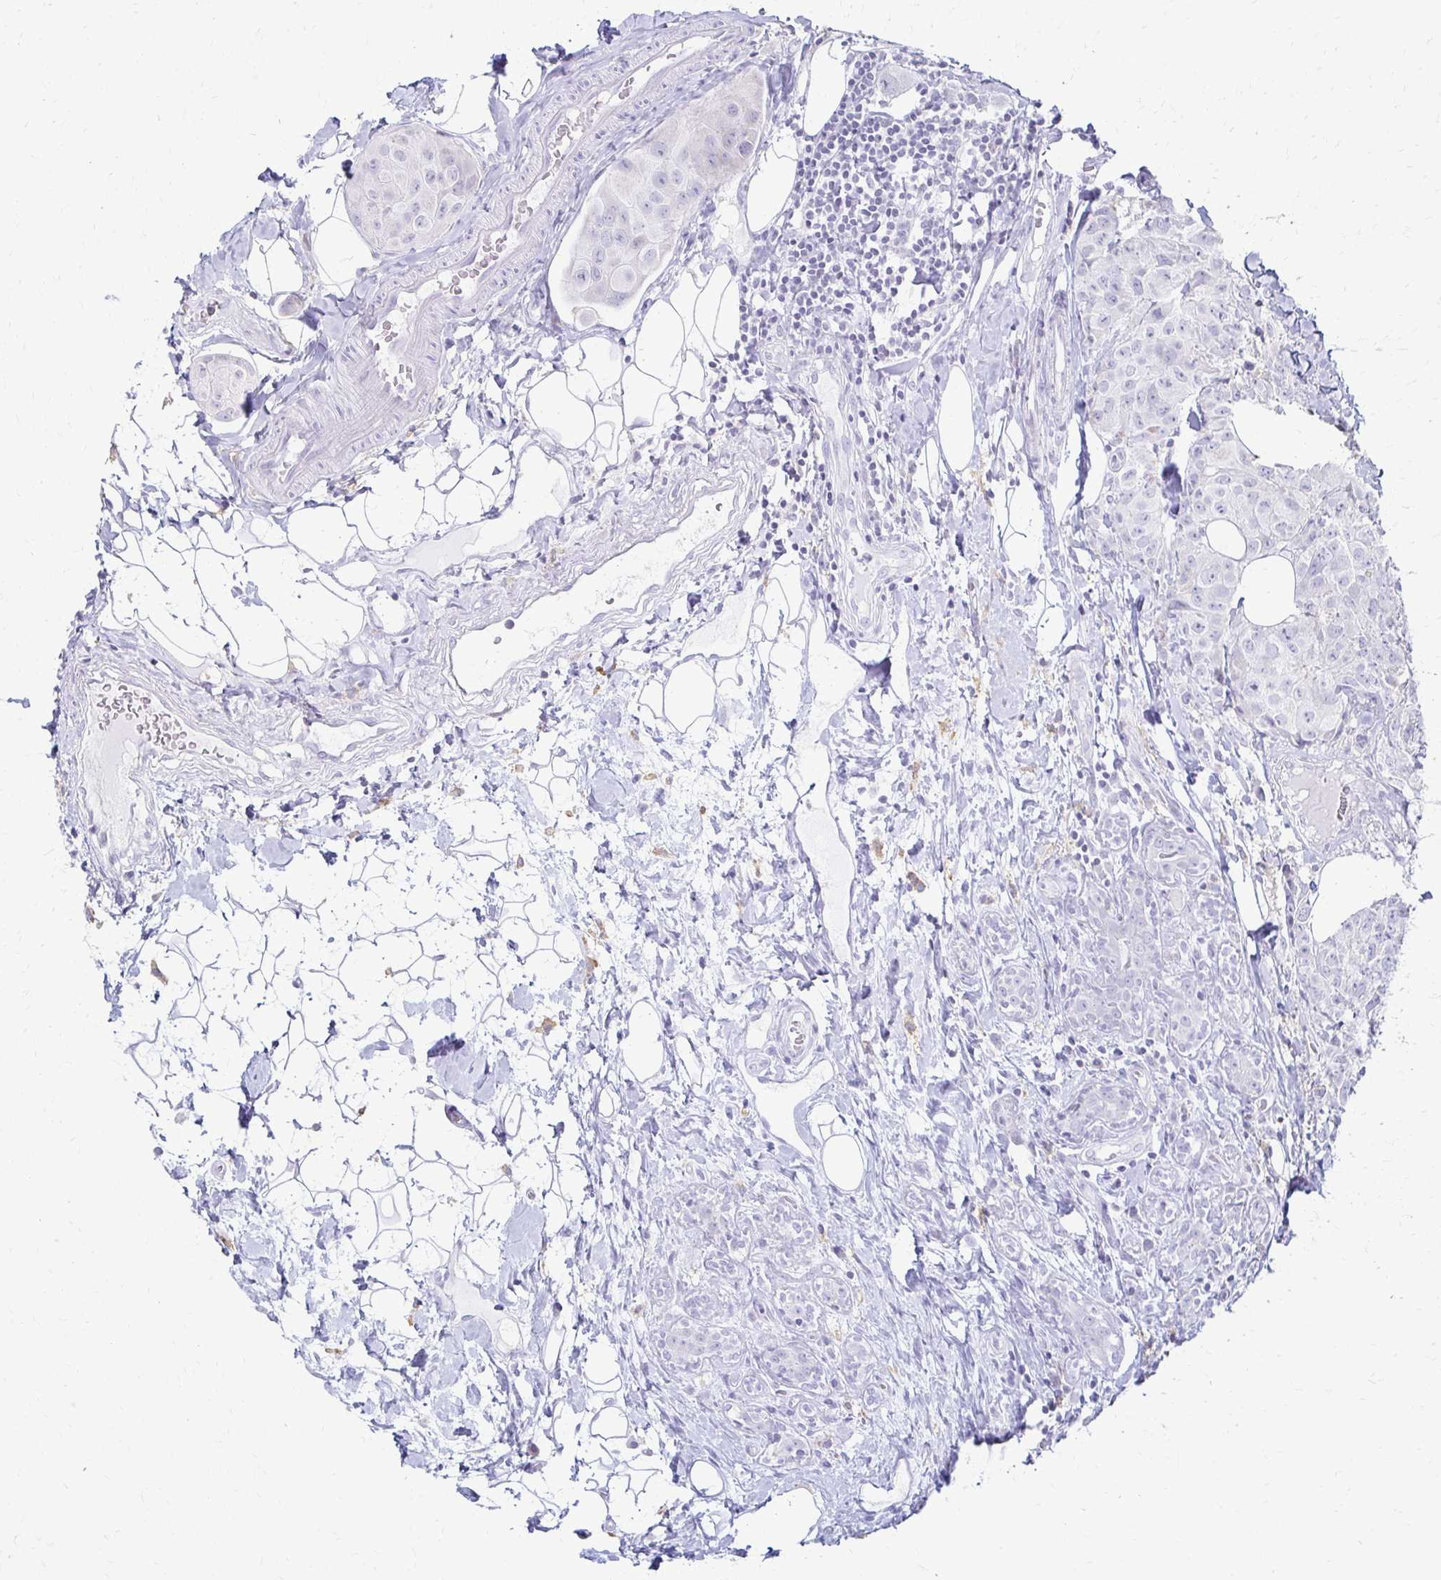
{"staining": {"intensity": "negative", "quantity": "none", "location": "none"}, "tissue": "breast cancer", "cell_type": "Tumor cells", "image_type": "cancer", "snomed": [{"axis": "morphology", "description": "Duct carcinoma"}, {"axis": "topography", "description": "Breast"}], "caption": "Tumor cells show no significant staining in breast invasive ductal carcinoma.", "gene": "FCGR2B", "patient": {"sex": "female", "age": 43}}